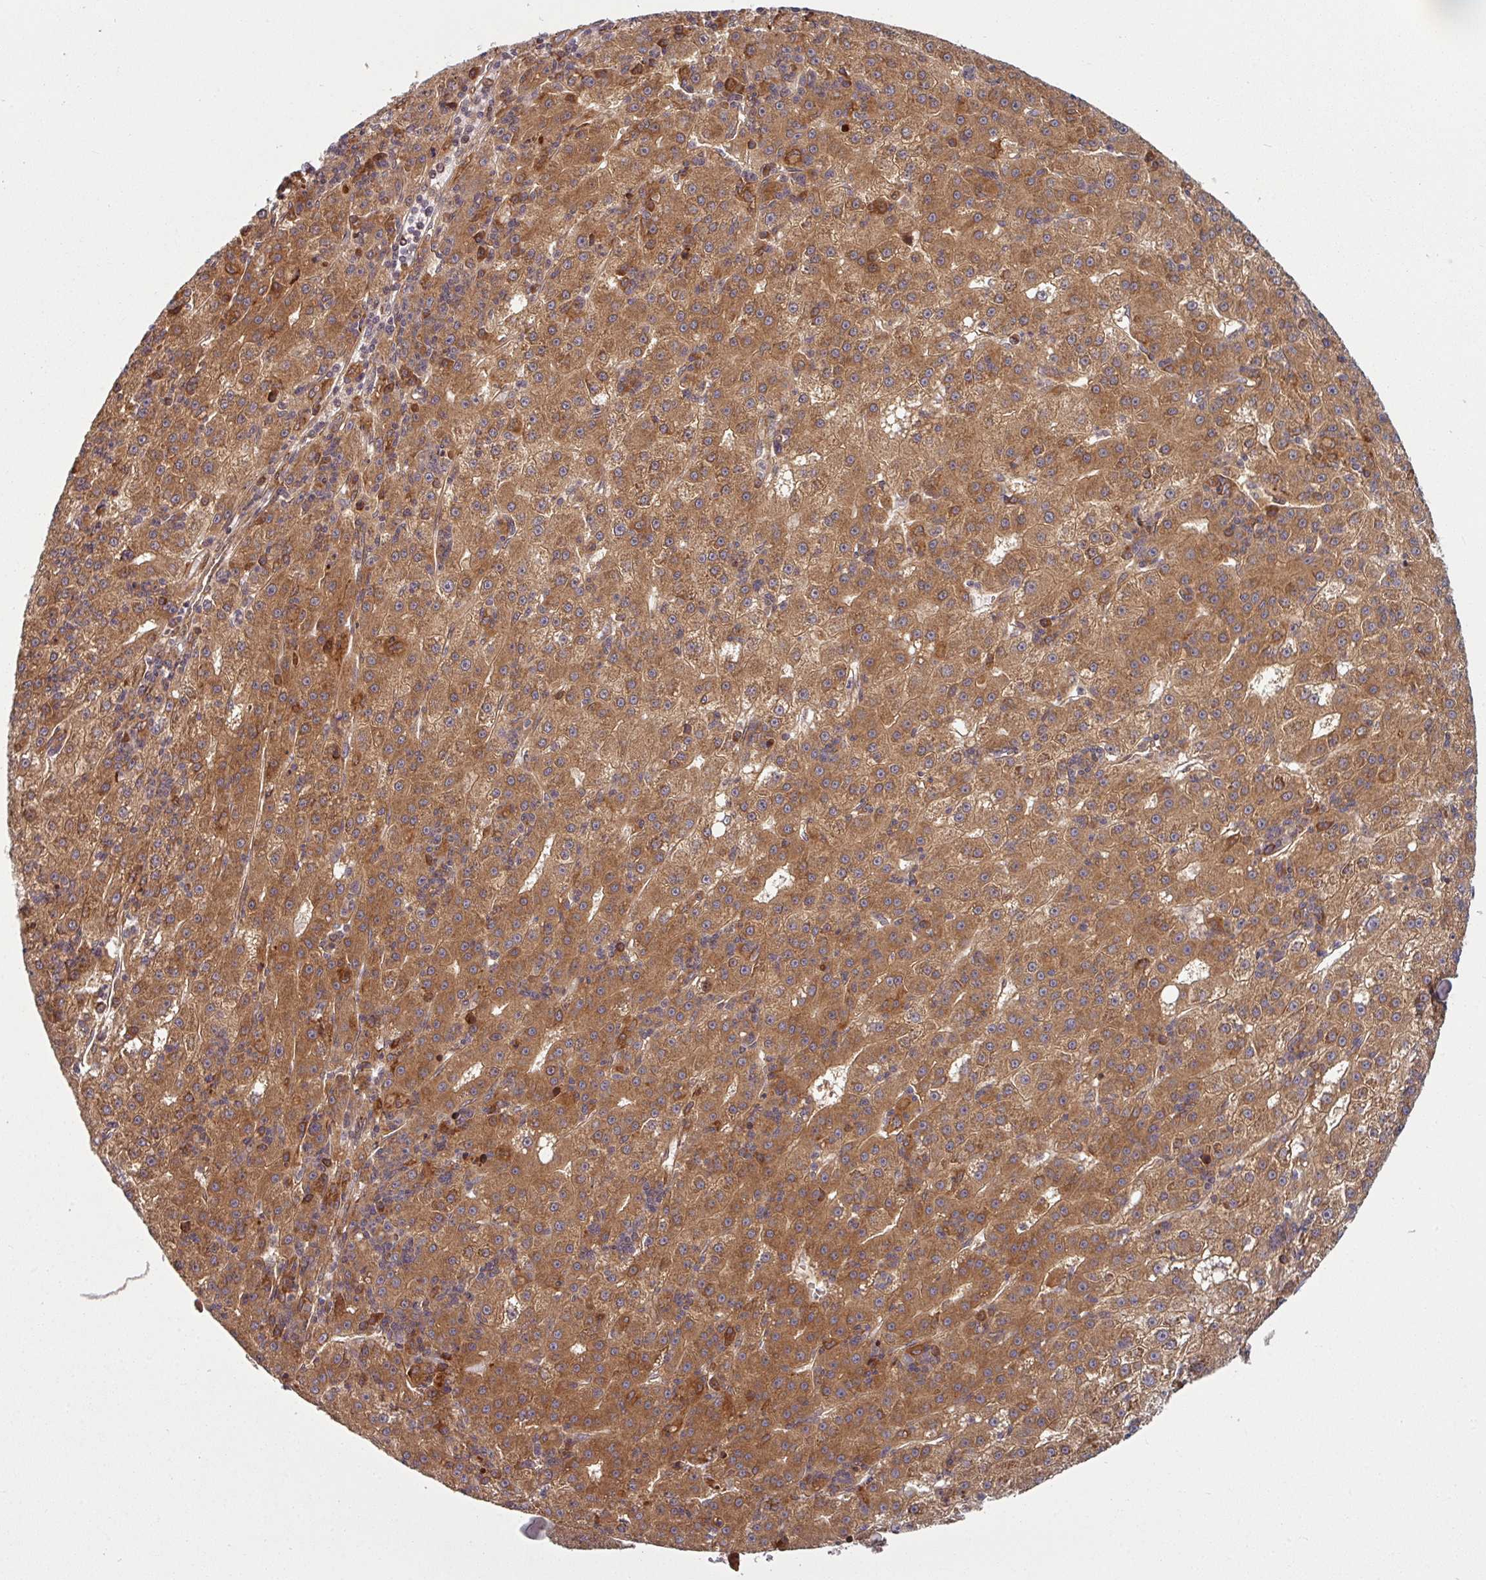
{"staining": {"intensity": "moderate", "quantity": ">75%", "location": "cytoplasmic/membranous"}, "tissue": "liver cancer", "cell_type": "Tumor cells", "image_type": "cancer", "snomed": [{"axis": "morphology", "description": "Carcinoma, Hepatocellular, NOS"}, {"axis": "topography", "description": "Liver"}], "caption": "IHC micrograph of human liver cancer stained for a protein (brown), which displays medium levels of moderate cytoplasmic/membranous positivity in about >75% of tumor cells.", "gene": "RAB5A", "patient": {"sex": "male", "age": 76}}